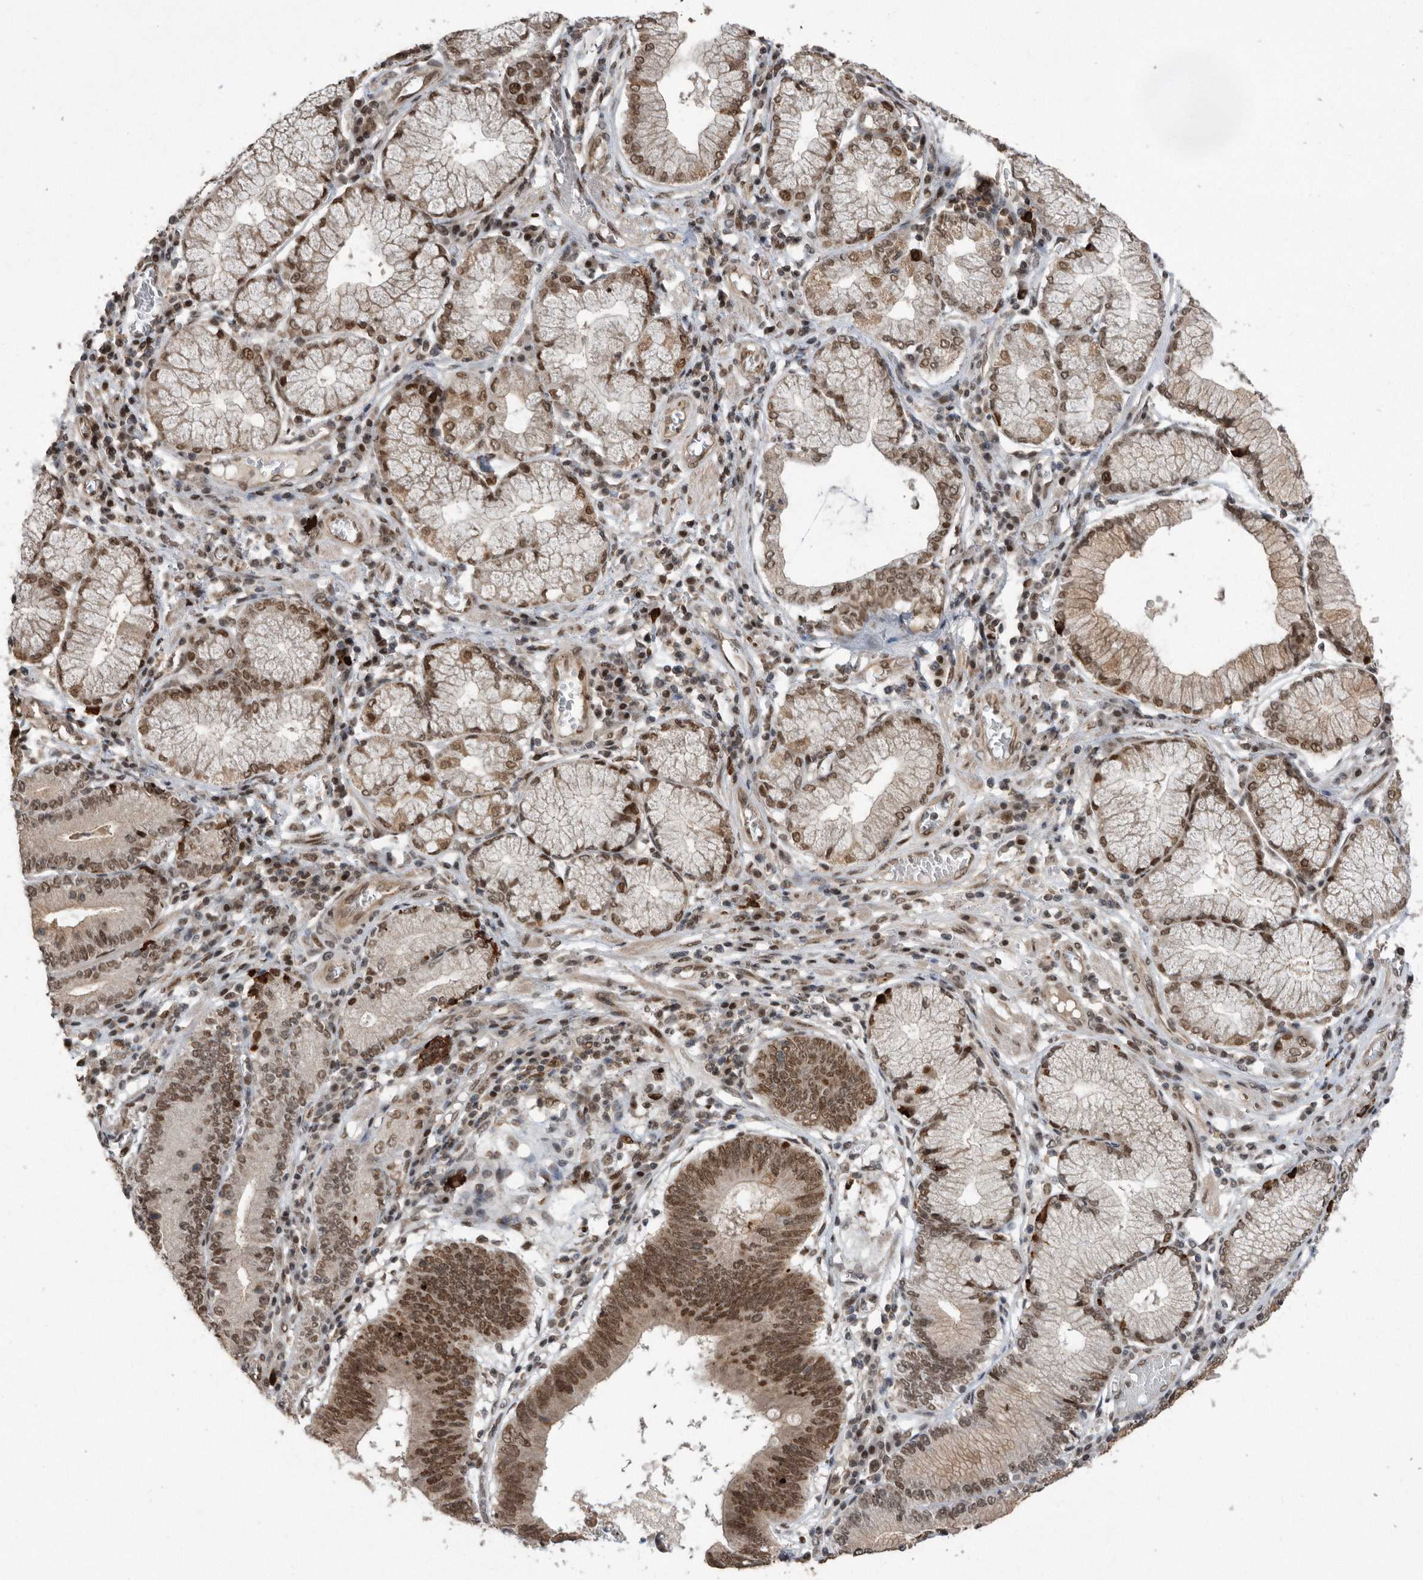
{"staining": {"intensity": "moderate", "quantity": ">75%", "location": "cytoplasmic/membranous,nuclear"}, "tissue": "stomach cancer", "cell_type": "Tumor cells", "image_type": "cancer", "snomed": [{"axis": "morphology", "description": "Adenocarcinoma, NOS"}, {"axis": "topography", "description": "Stomach"}], "caption": "Tumor cells show moderate cytoplasmic/membranous and nuclear expression in approximately >75% of cells in stomach adenocarcinoma.", "gene": "TDRD3", "patient": {"sex": "male", "age": 59}}